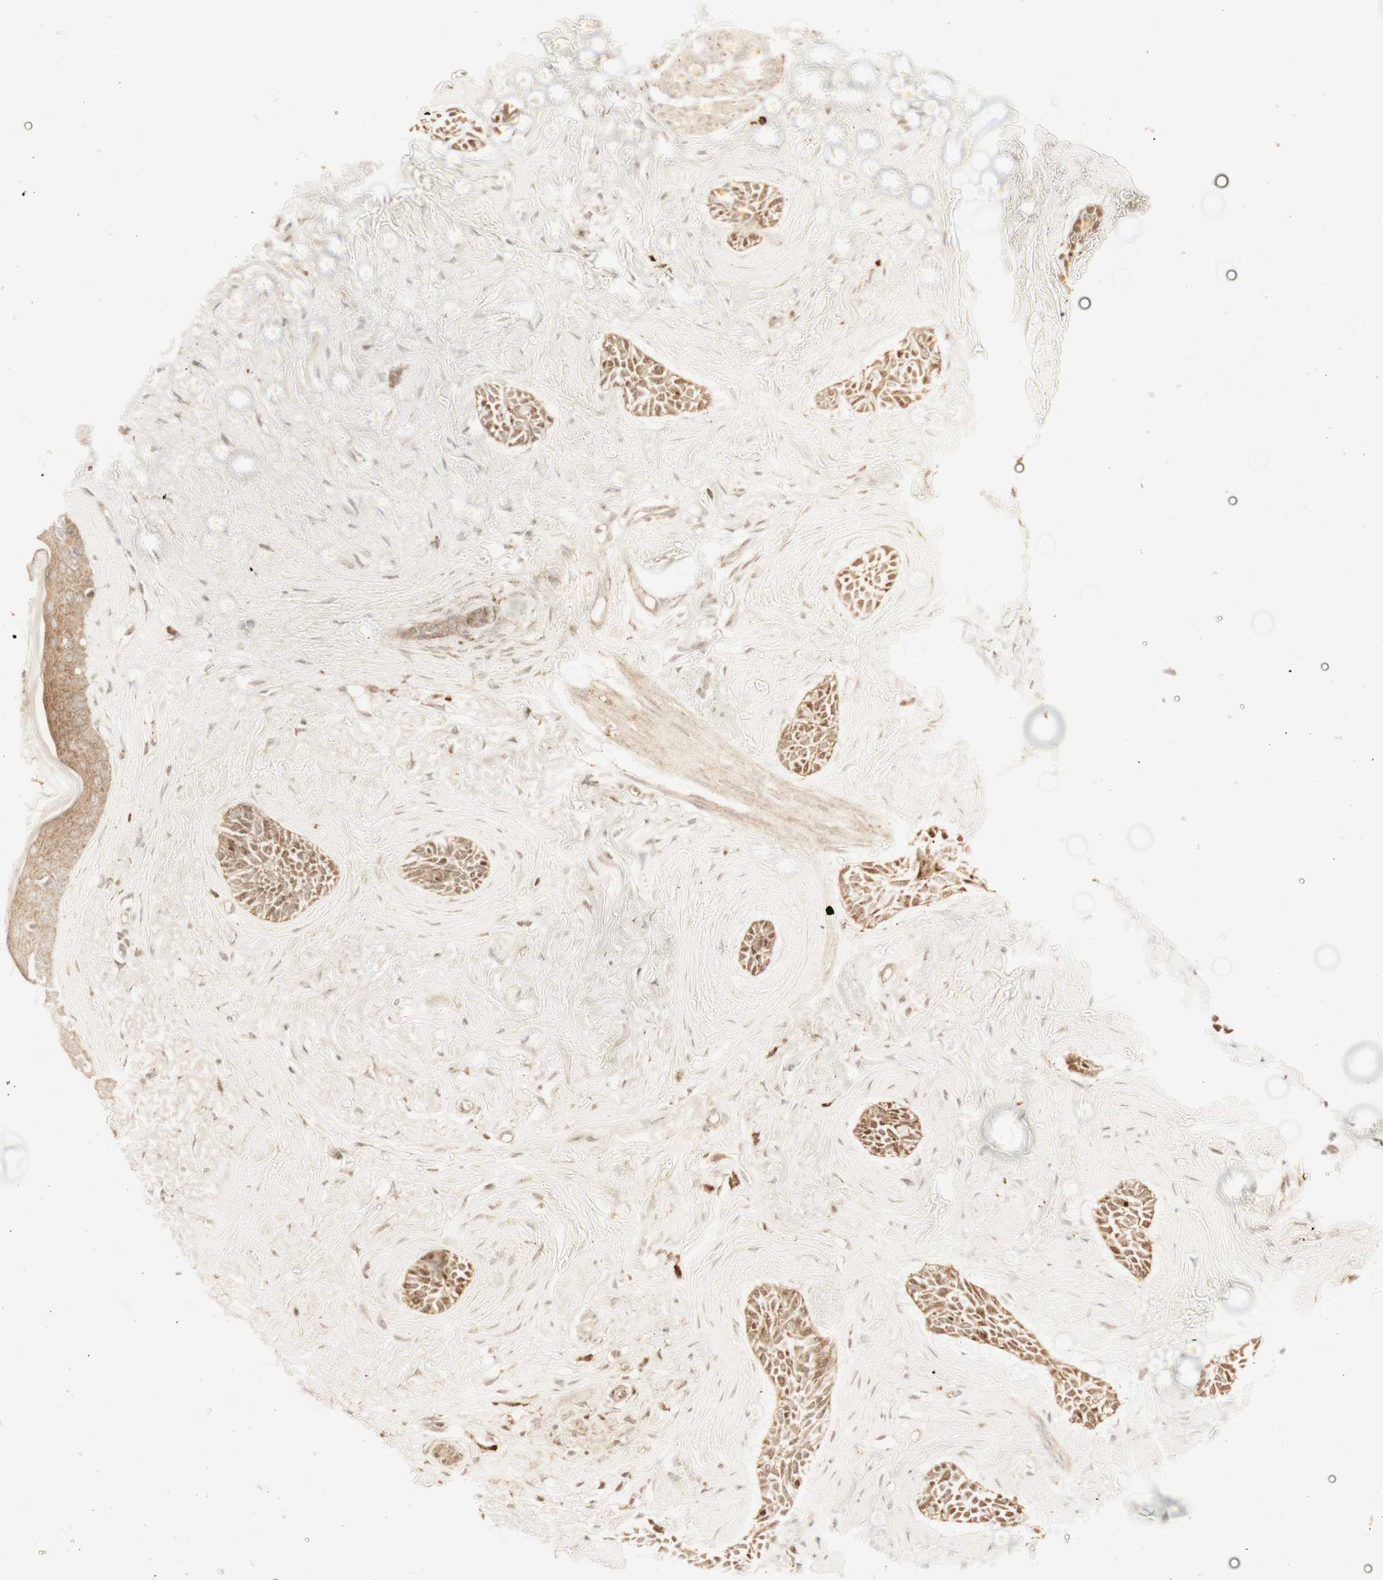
{"staining": {"intensity": "strong", "quantity": ">75%", "location": "cytoplasmic/membranous,nuclear"}, "tissue": "skin cancer", "cell_type": "Tumor cells", "image_type": "cancer", "snomed": [{"axis": "morphology", "description": "Normal tissue, NOS"}, {"axis": "morphology", "description": "Basal cell carcinoma"}, {"axis": "topography", "description": "Skin"}], "caption": "Immunohistochemical staining of human skin cancer (basal cell carcinoma) demonstrates high levels of strong cytoplasmic/membranous and nuclear protein expression in about >75% of tumor cells.", "gene": "PRDX2", "patient": {"sex": "female", "age": 84}}